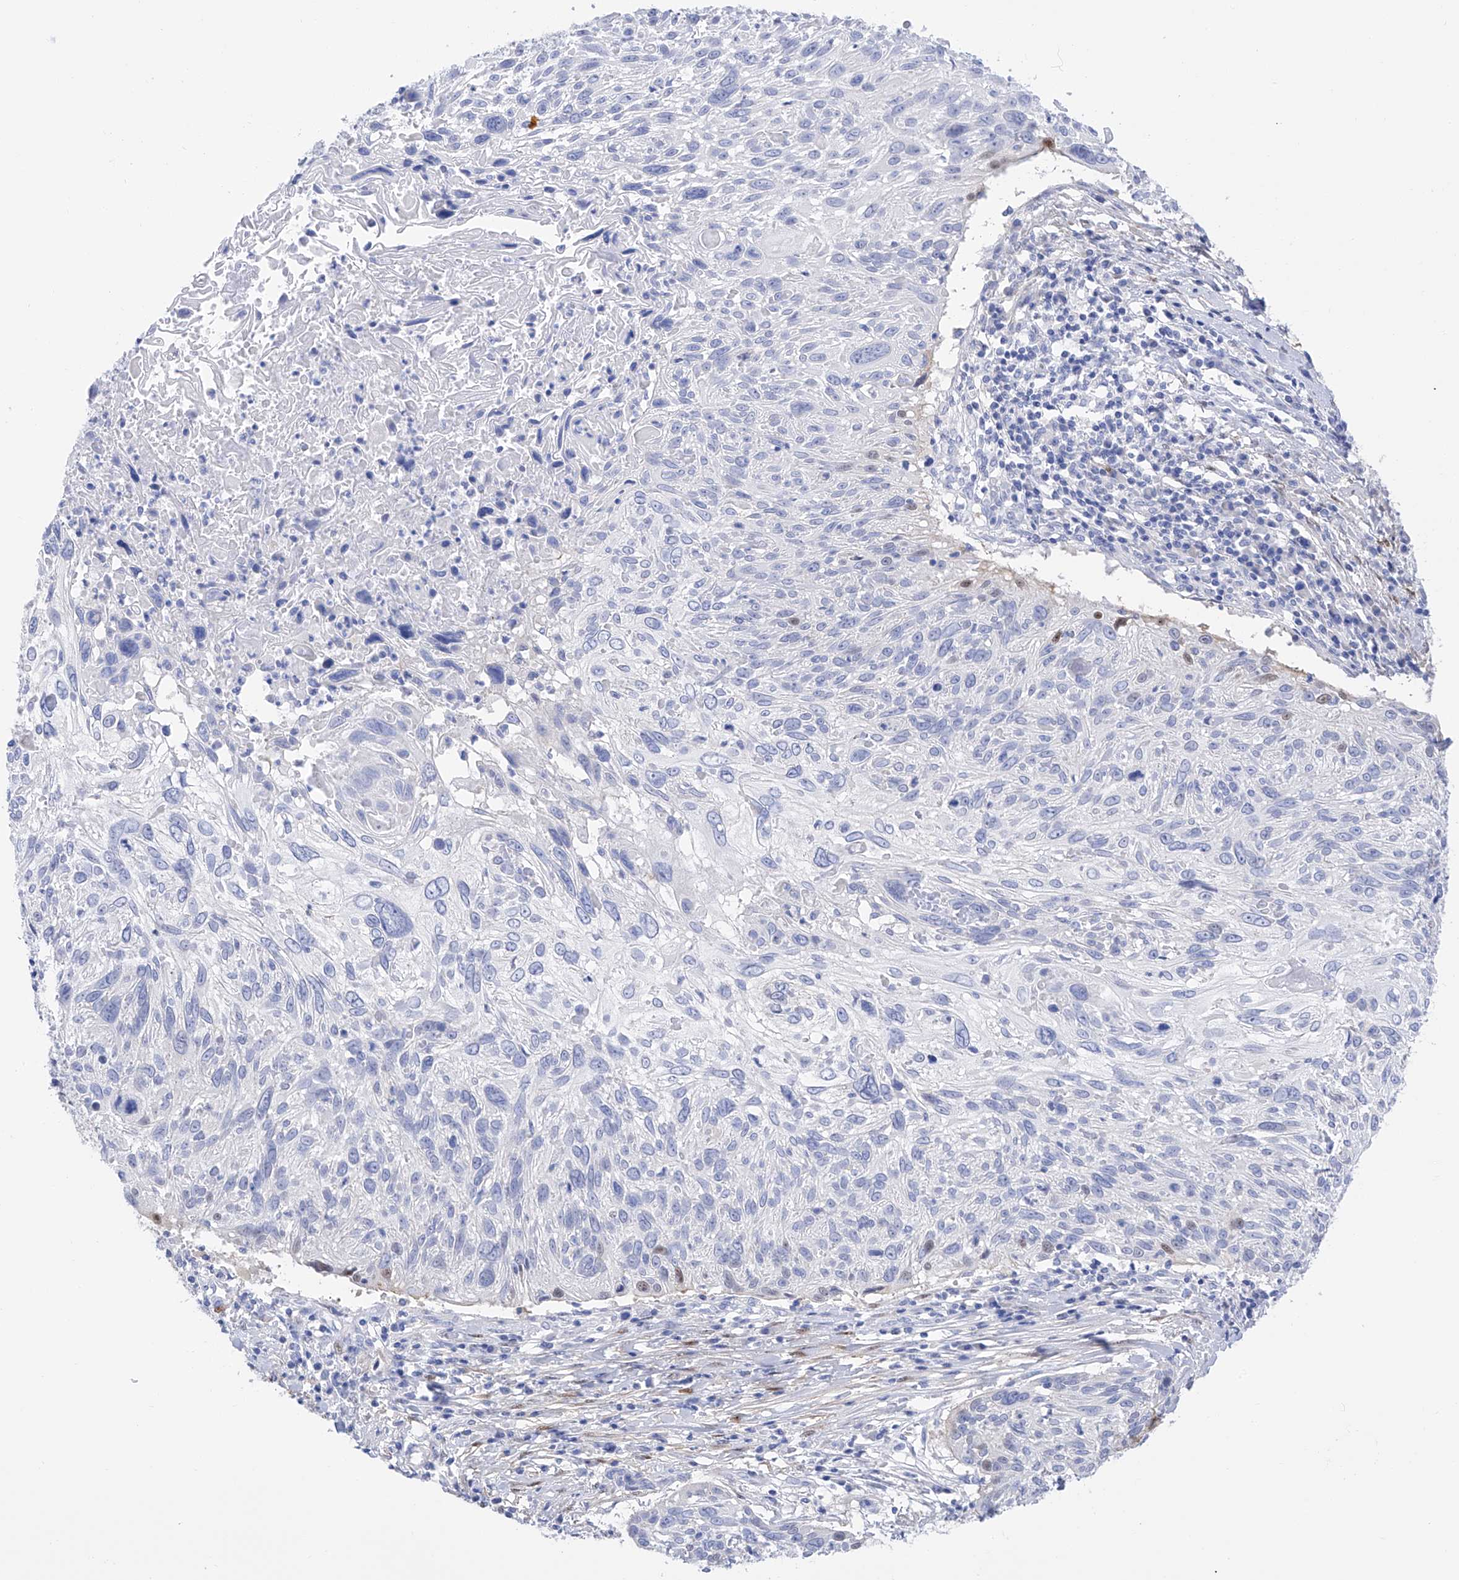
{"staining": {"intensity": "weak", "quantity": "<25%", "location": "nuclear"}, "tissue": "cervical cancer", "cell_type": "Tumor cells", "image_type": "cancer", "snomed": [{"axis": "morphology", "description": "Squamous cell carcinoma, NOS"}, {"axis": "topography", "description": "Cervix"}], "caption": "A micrograph of cervical squamous cell carcinoma stained for a protein shows no brown staining in tumor cells.", "gene": "TRPC7", "patient": {"sex": "female", "age": 51}}